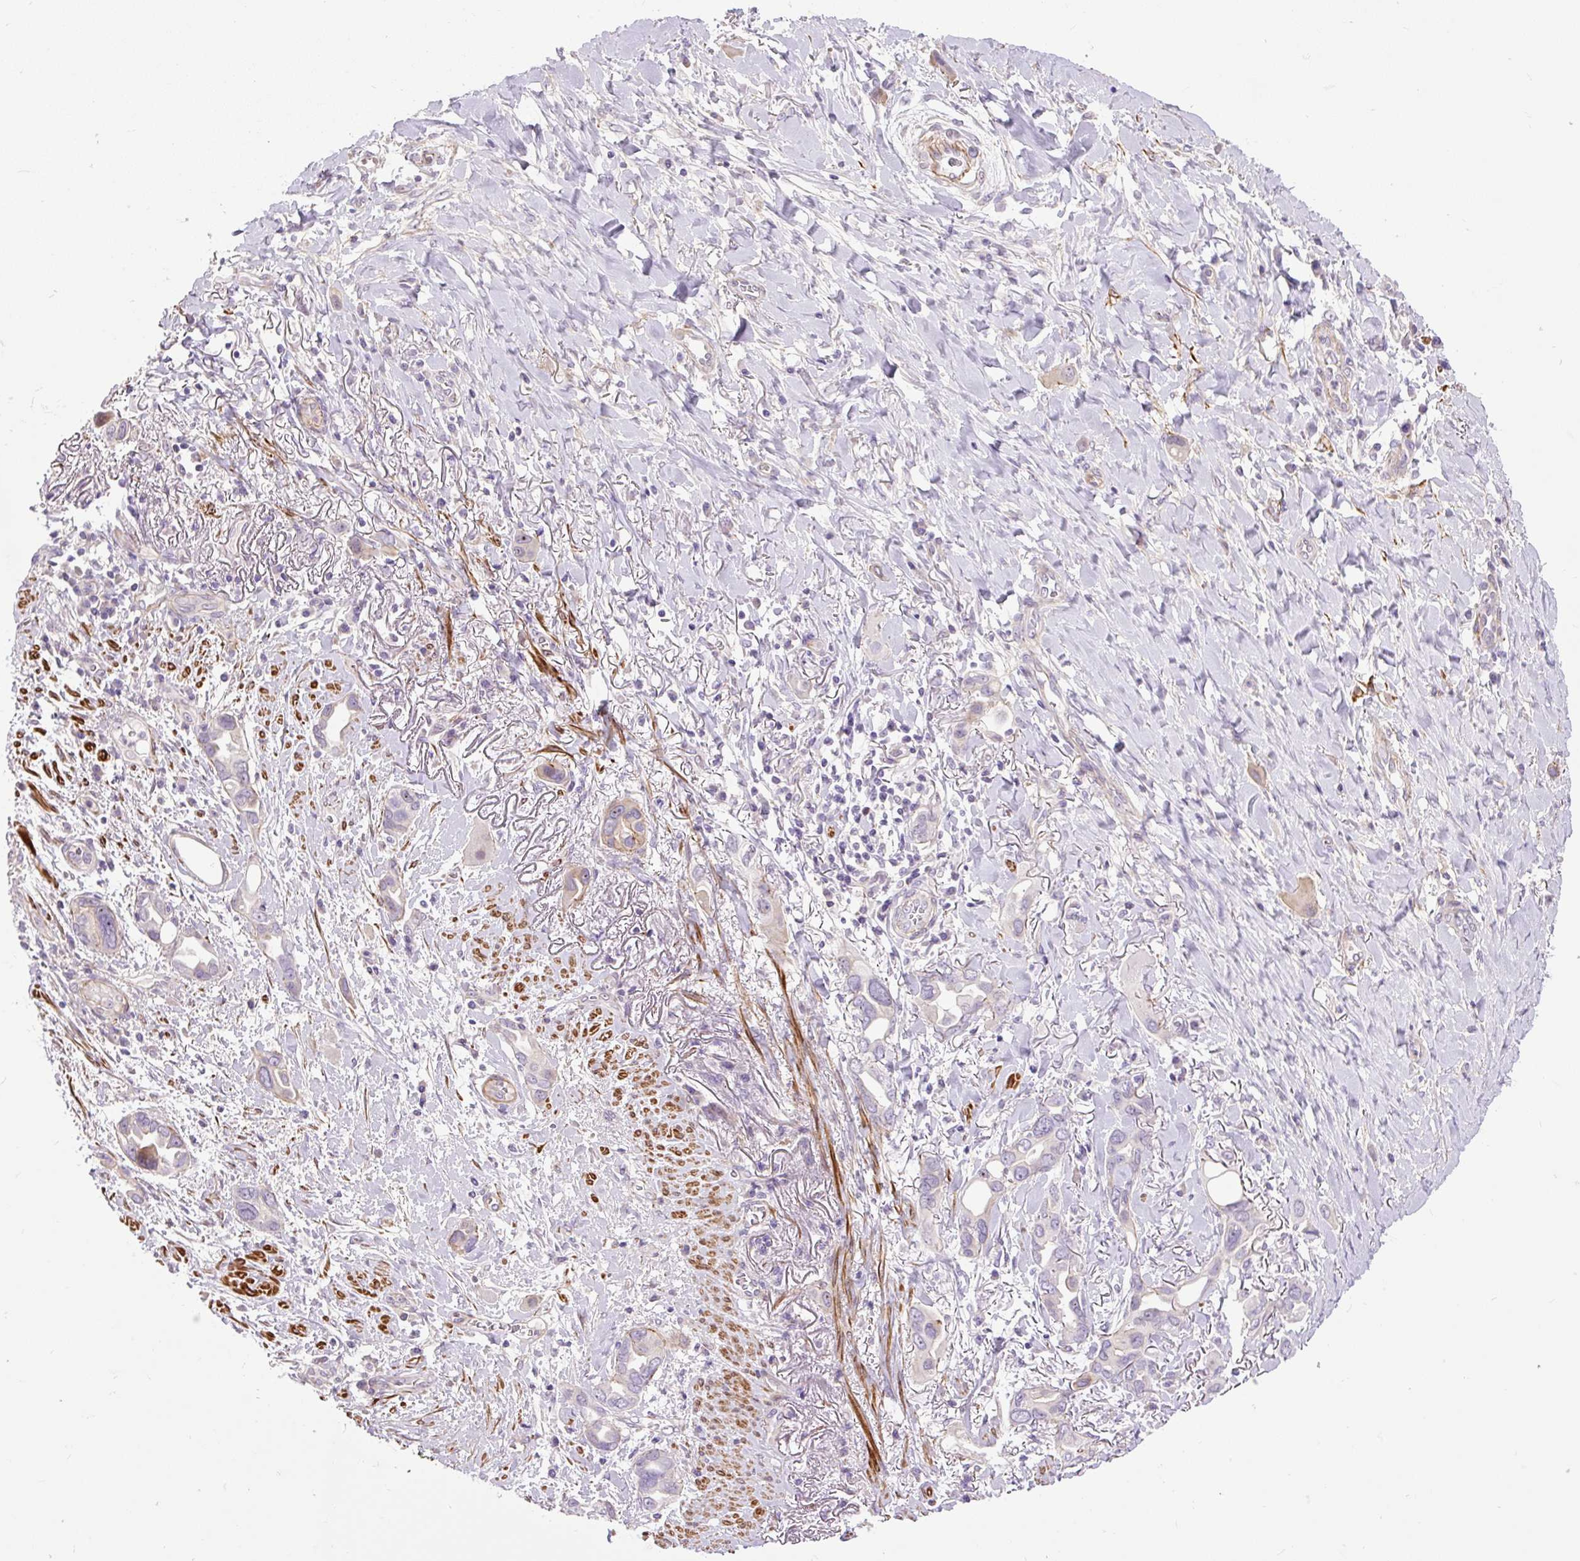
{"staining": {"intensity": "moderate", "quantity": "<25%", "location": "cytoplasmic/membranous"}, "tissue": "lung cancer", "cell_type": "Tumor cells", "image_type": "cancer", "snomed": [{"axis": "morphology", "description": "Adenocarcinoma, NOS"}, {"axis": "topography", "description": "Lung"}], "caption": "IHC photomicrograph of adenocarcinoma (lung) stained for a protein (brown), which demonstrates low levels of moderate cytoplasmic/membranous staining in approximately <25% of tumor cells.", "gene": "ZNF197", "patient": {"sex": "male", "age": 76}}